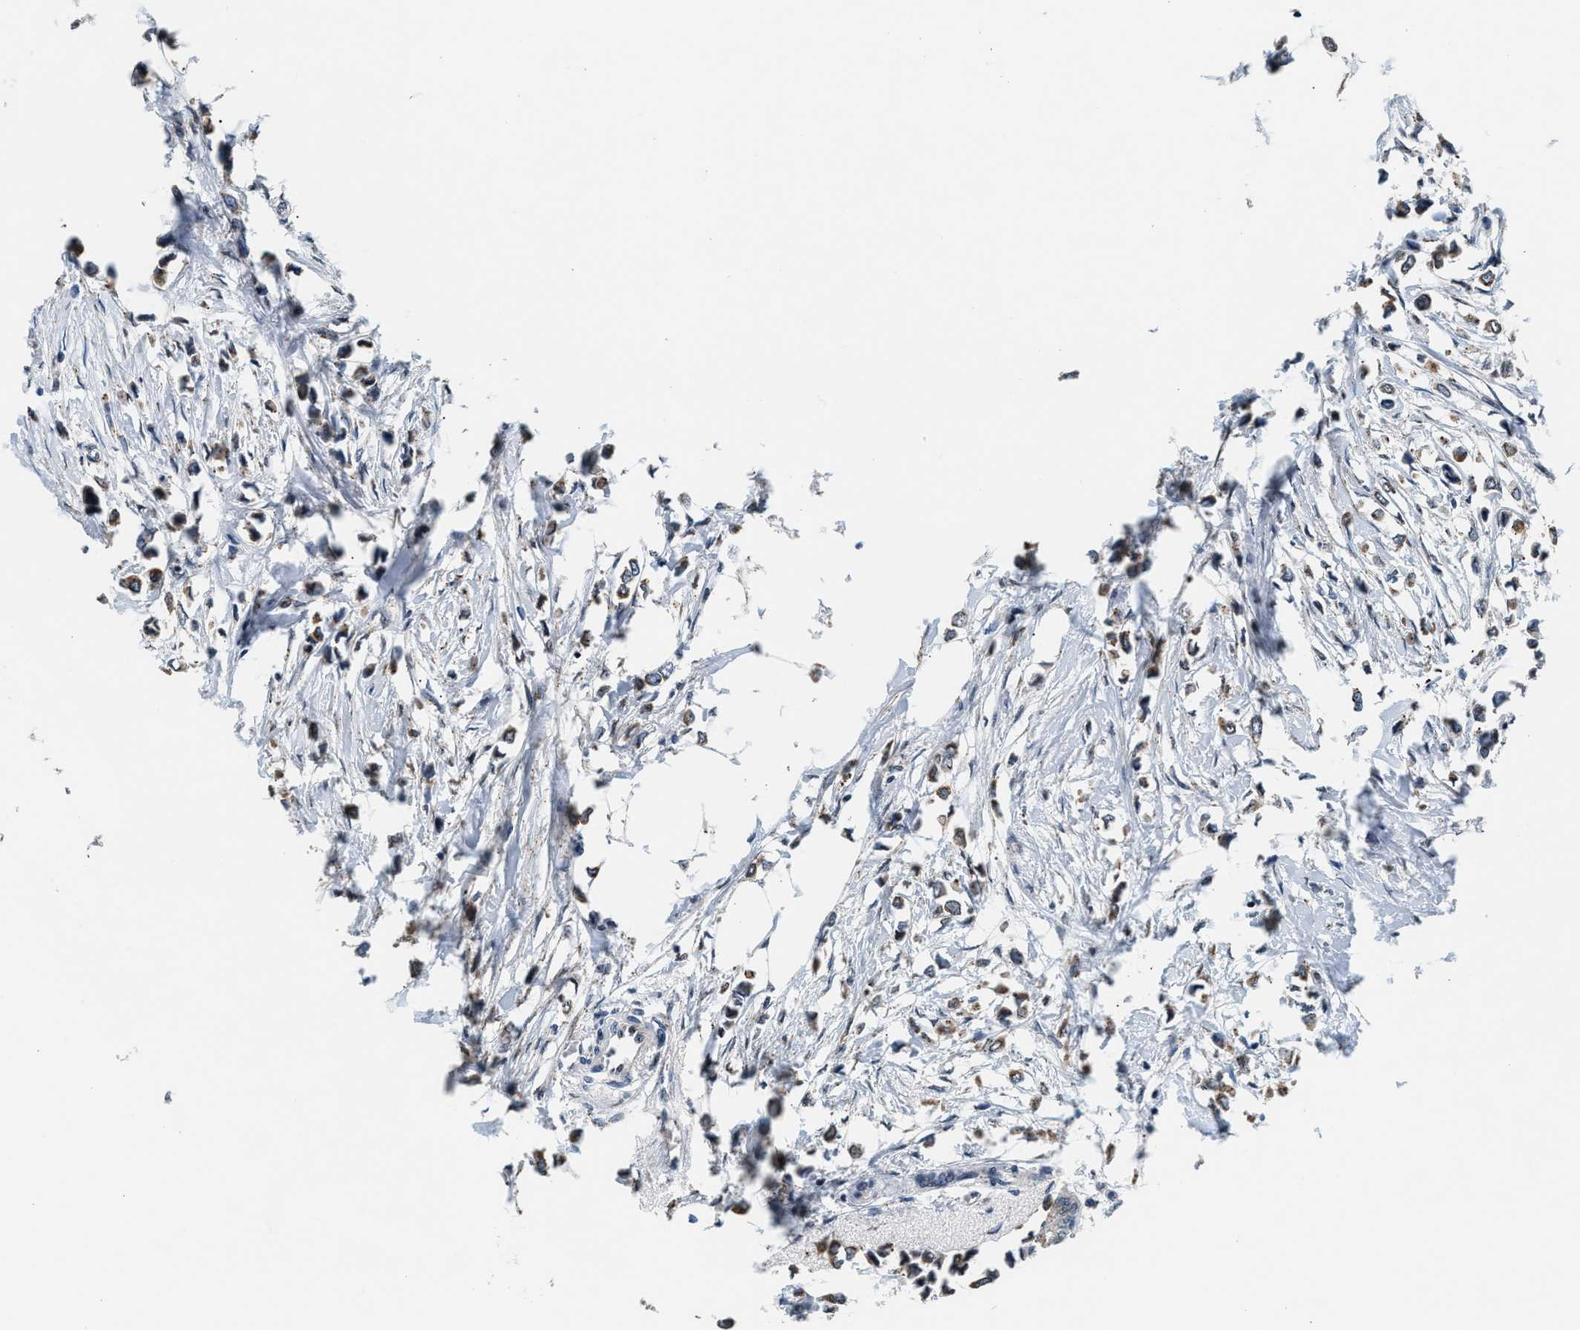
{"staining": {"intensity": "weak", "quantity": ">75%", "location": "cytoplasmic/membranous"}, "tissue": "breast cancer", "cell_type": "Tumor cells", "image_type": "cancer", "snomed": [{"axis": "morphology", "description": "Lobular carcinoma"}, {"axis": "topography", "description": "Breast"}], "caption": "There is low levels of weak cytoplasmic/membranous expression in tumor cells of breast cancer (lobular carcinoma), as demonstrated by immunohistochemical staining (brown color).", "gene": "KCNMB2", "patient": {"sex": "female", "age": 51}}